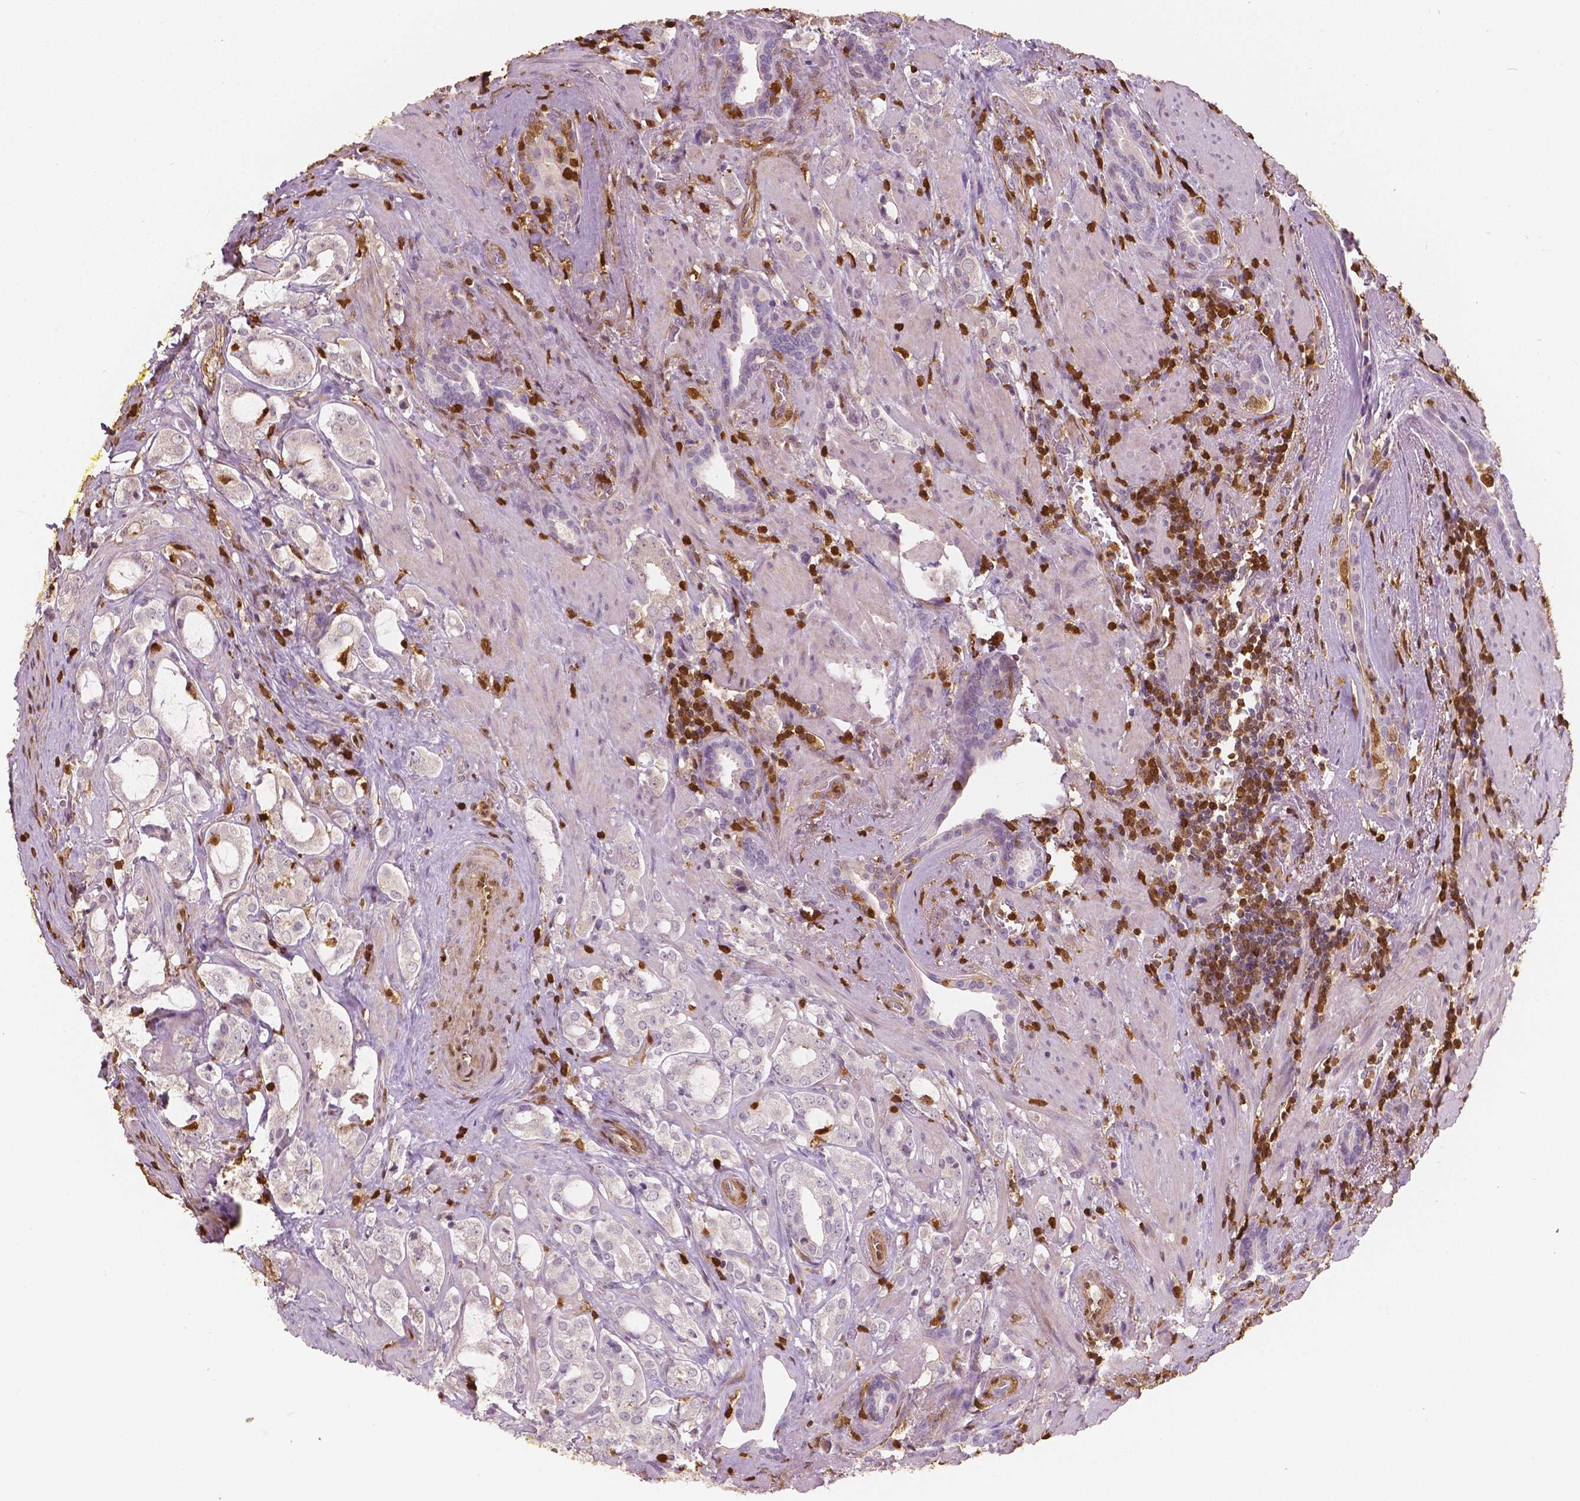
{"staining": {"intensity": "negative", "quantity": "none", "location": "none"}, "tissue": "prostate cancer", "cell_type": "Tumor cells", "image_type": "cancer", "snomed": [{"axis": "morphology", "description": "Adenocarcinoma, NOS"}, {"axis": "topography", "description": "Prostate"}], "caption": "This is an IHC photomicrograph of prostate cancer (adenocarcinoma). There is no positivity in tumor cells.", "gene": "S100A4", "patient": {"sex": "male", "age": 66}}